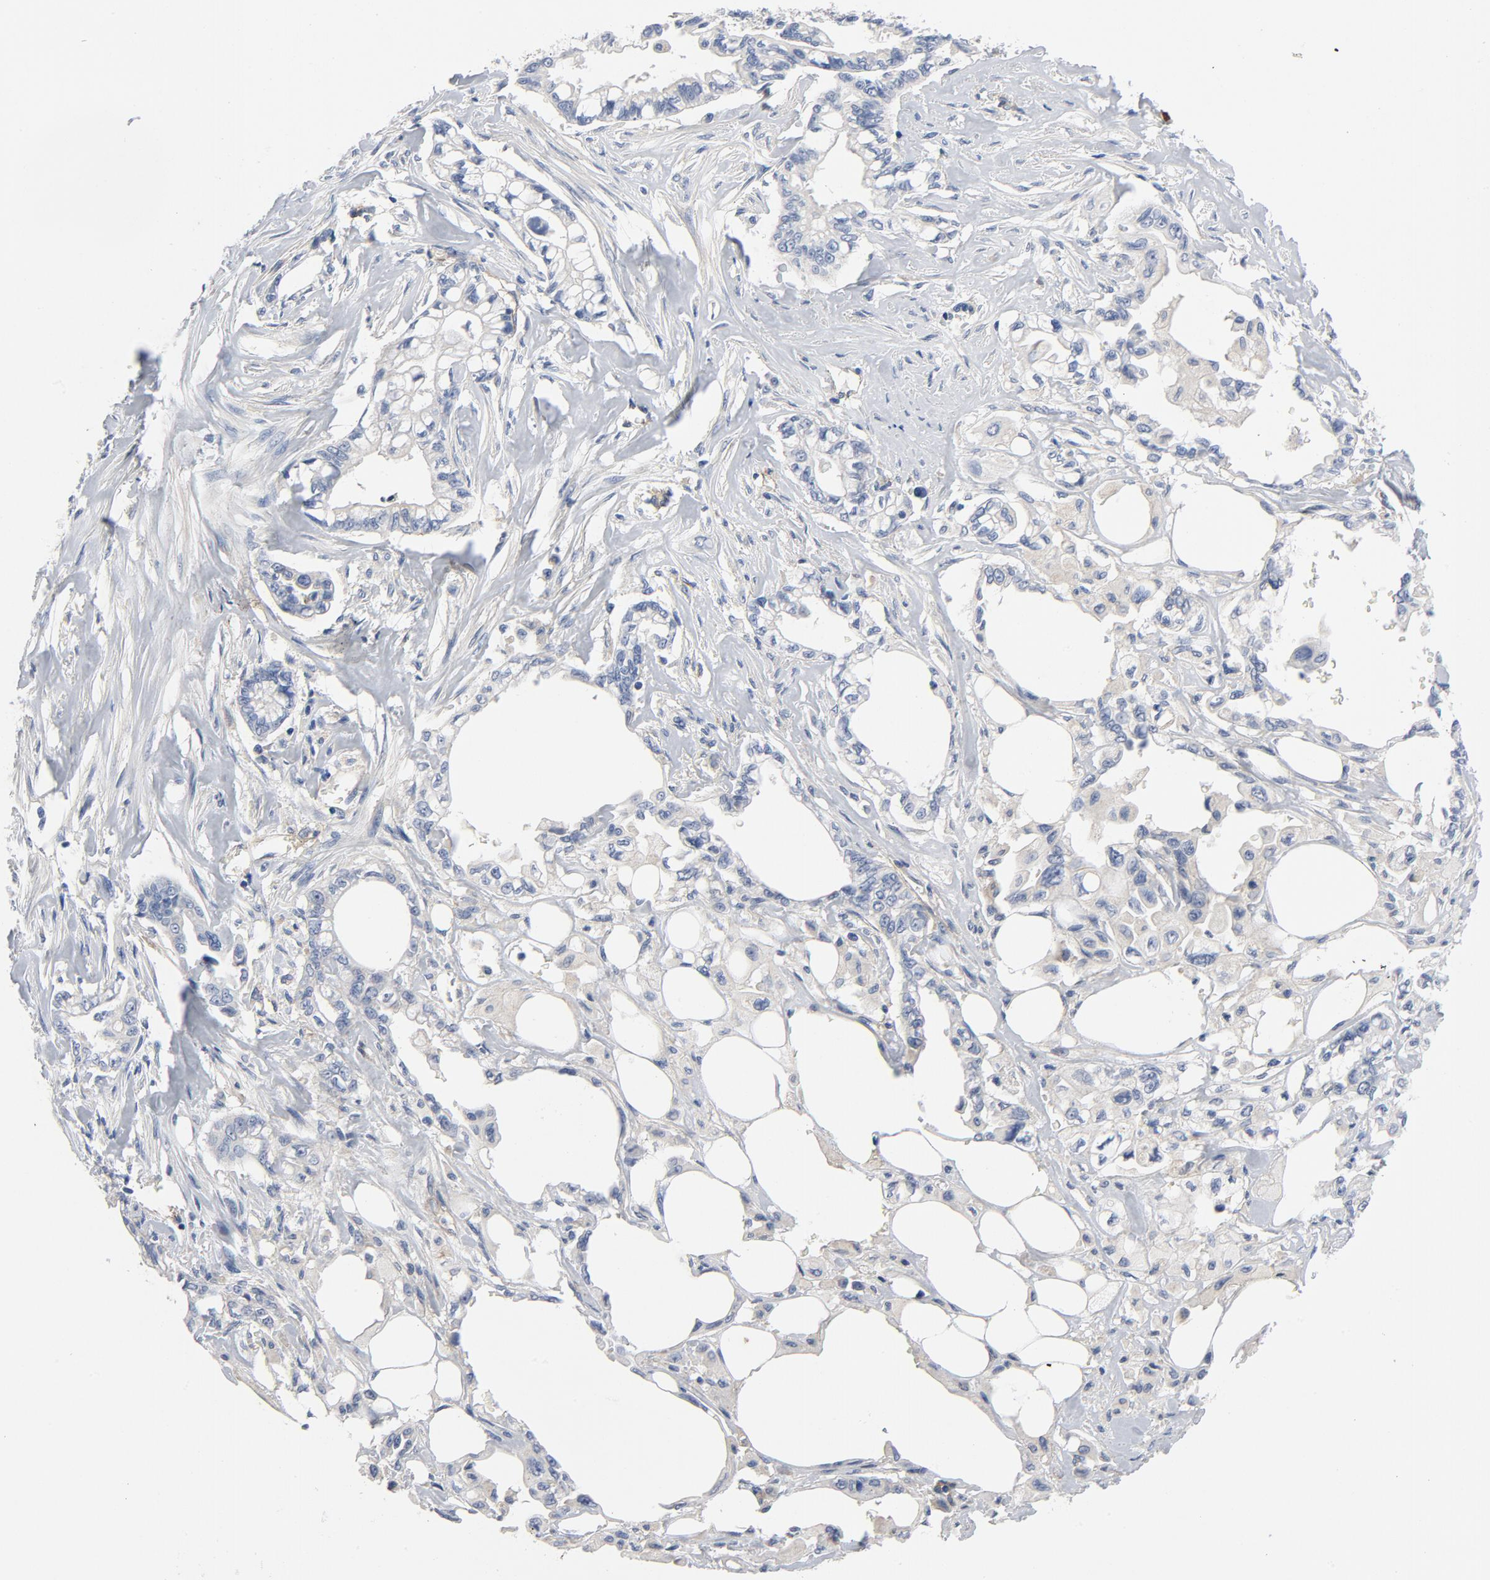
{"staining": {"intensity": "negative", "quantity": "none", "location": "none"}, "tissue": "pancreatic cancer", "cell_type": "Tumor cells", "image_type": "cancer", "snomed": [{"axis": "morphology", "description": "Normal tissue, NOS"}, {"axis": "topography", "description": "Pancreas"}], "caption": "Immunohistochemistry (IHC) photomicrograph of neoplastic tissue: pancreatic cancer stained with DAB displays no significant protein staining in tumor cells.", "gene": "LAMC1", "patient": {"sex": "male", "age": 42}}